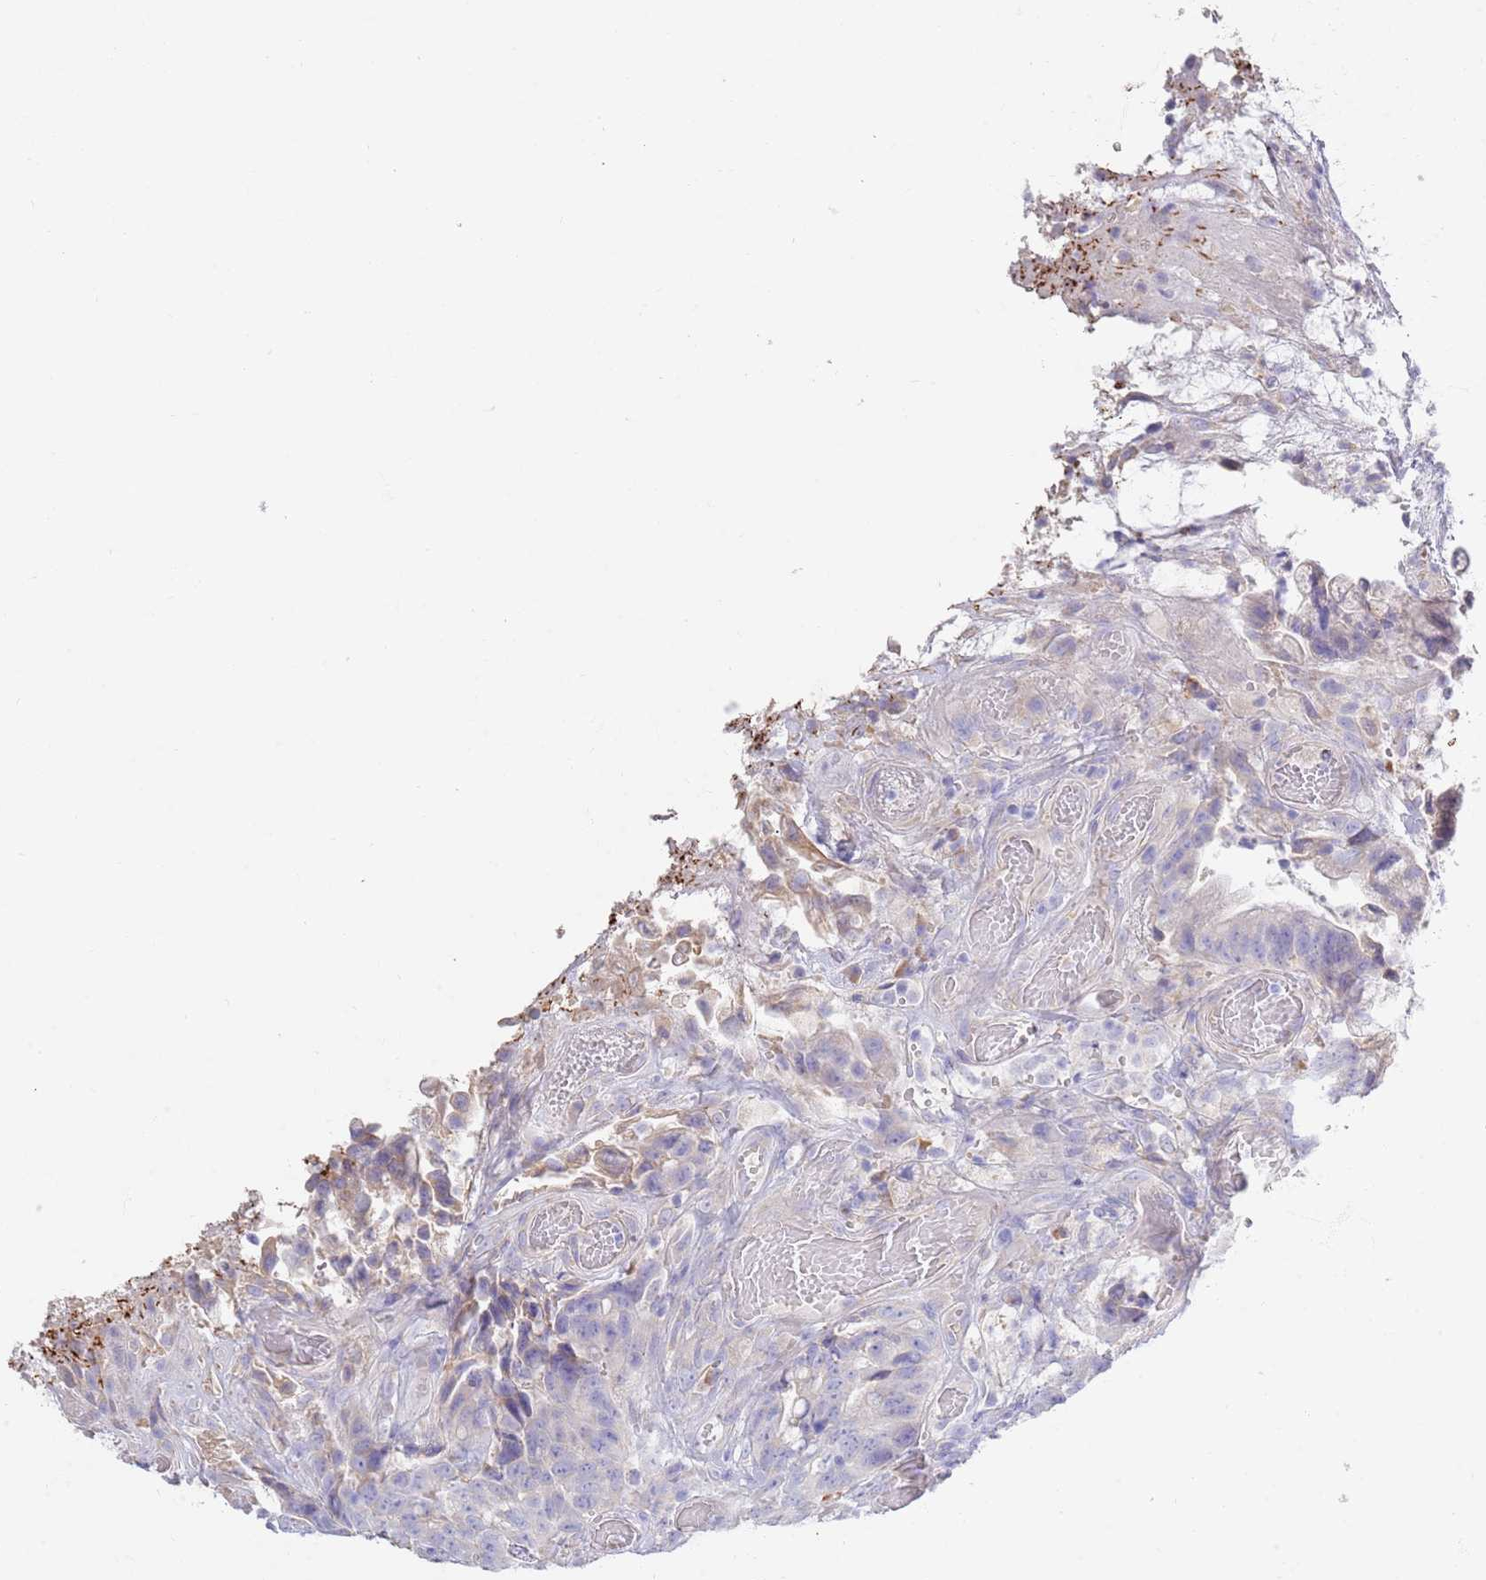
{"staining": {"intensity": "negative", "quantity": "none", "location": "none"}, "tissue": "colorectal cancer", "cell_type": "Tumor cells", "image_type": "cancer", "snomed": [{"axis": "morphology", "description": "Adenocarcinoma, NOS"}, {"axis": "topography", "description": "Colon"}], "caption": "A photomicrograph of human colorectal cancer is negative for staining in tumor cells.", "gene": "CCDC149", "patient": {"sex": "female", "age": 82}}